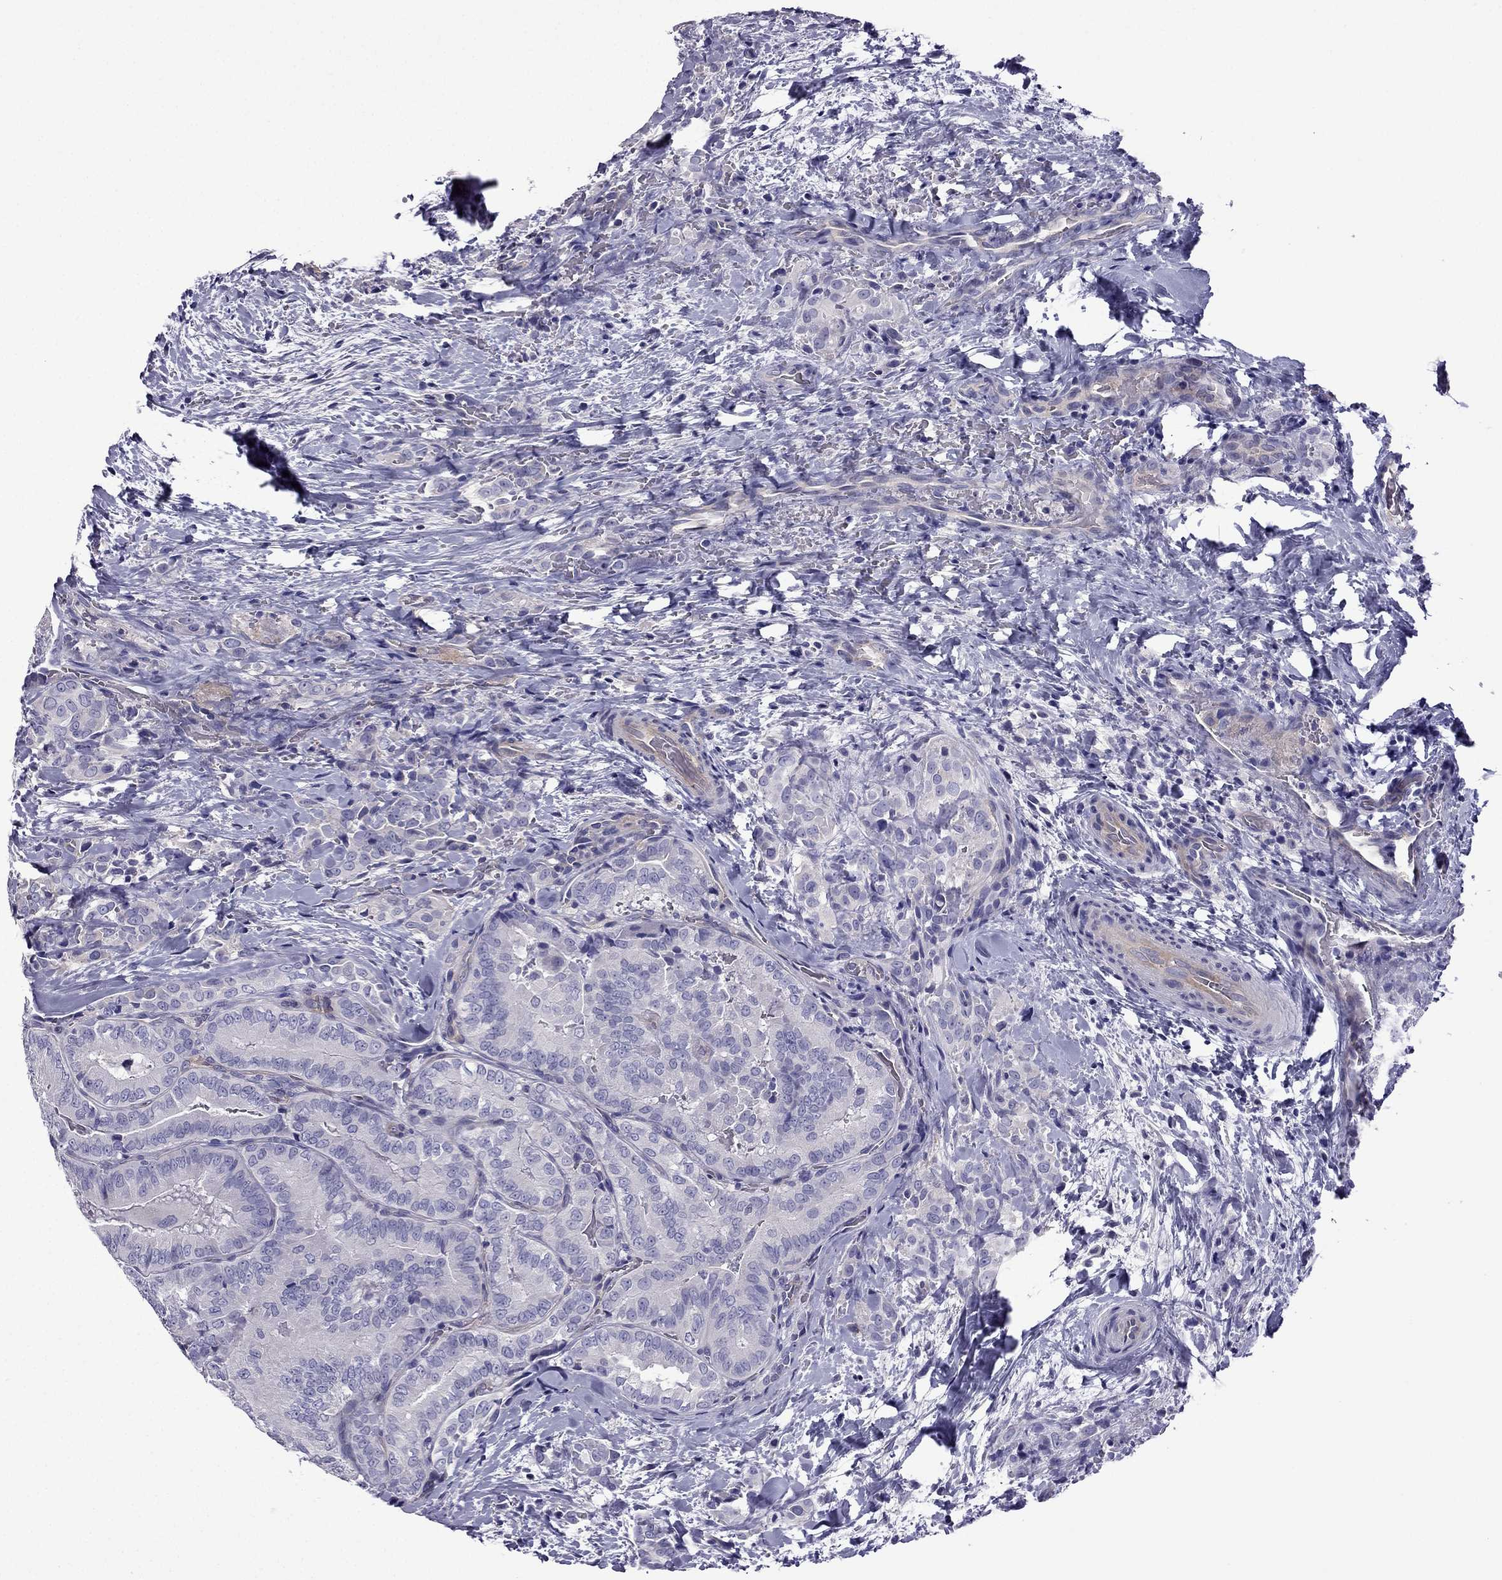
{"staining": {"intensity": "negative", "quantity": "none", "location": "none"}, "tissue": "thyroid cancer", "cell_type": "Tumor cells", "image_type": "cancer", "snomed": [{"axis": "morphology", "description": "Papillary adenocarcinoma, NOS"}, {"axis": "topography", "description": "Thyroid gland"}], "caption": "Papillary adenocarcinoma (thyroid) was stained to show a protein in brown. There is no significant expression in tumor cells. Nuclei are stained in blue.", "gene": "GJA8", "patient": {"sex": "male", "age": 61}}